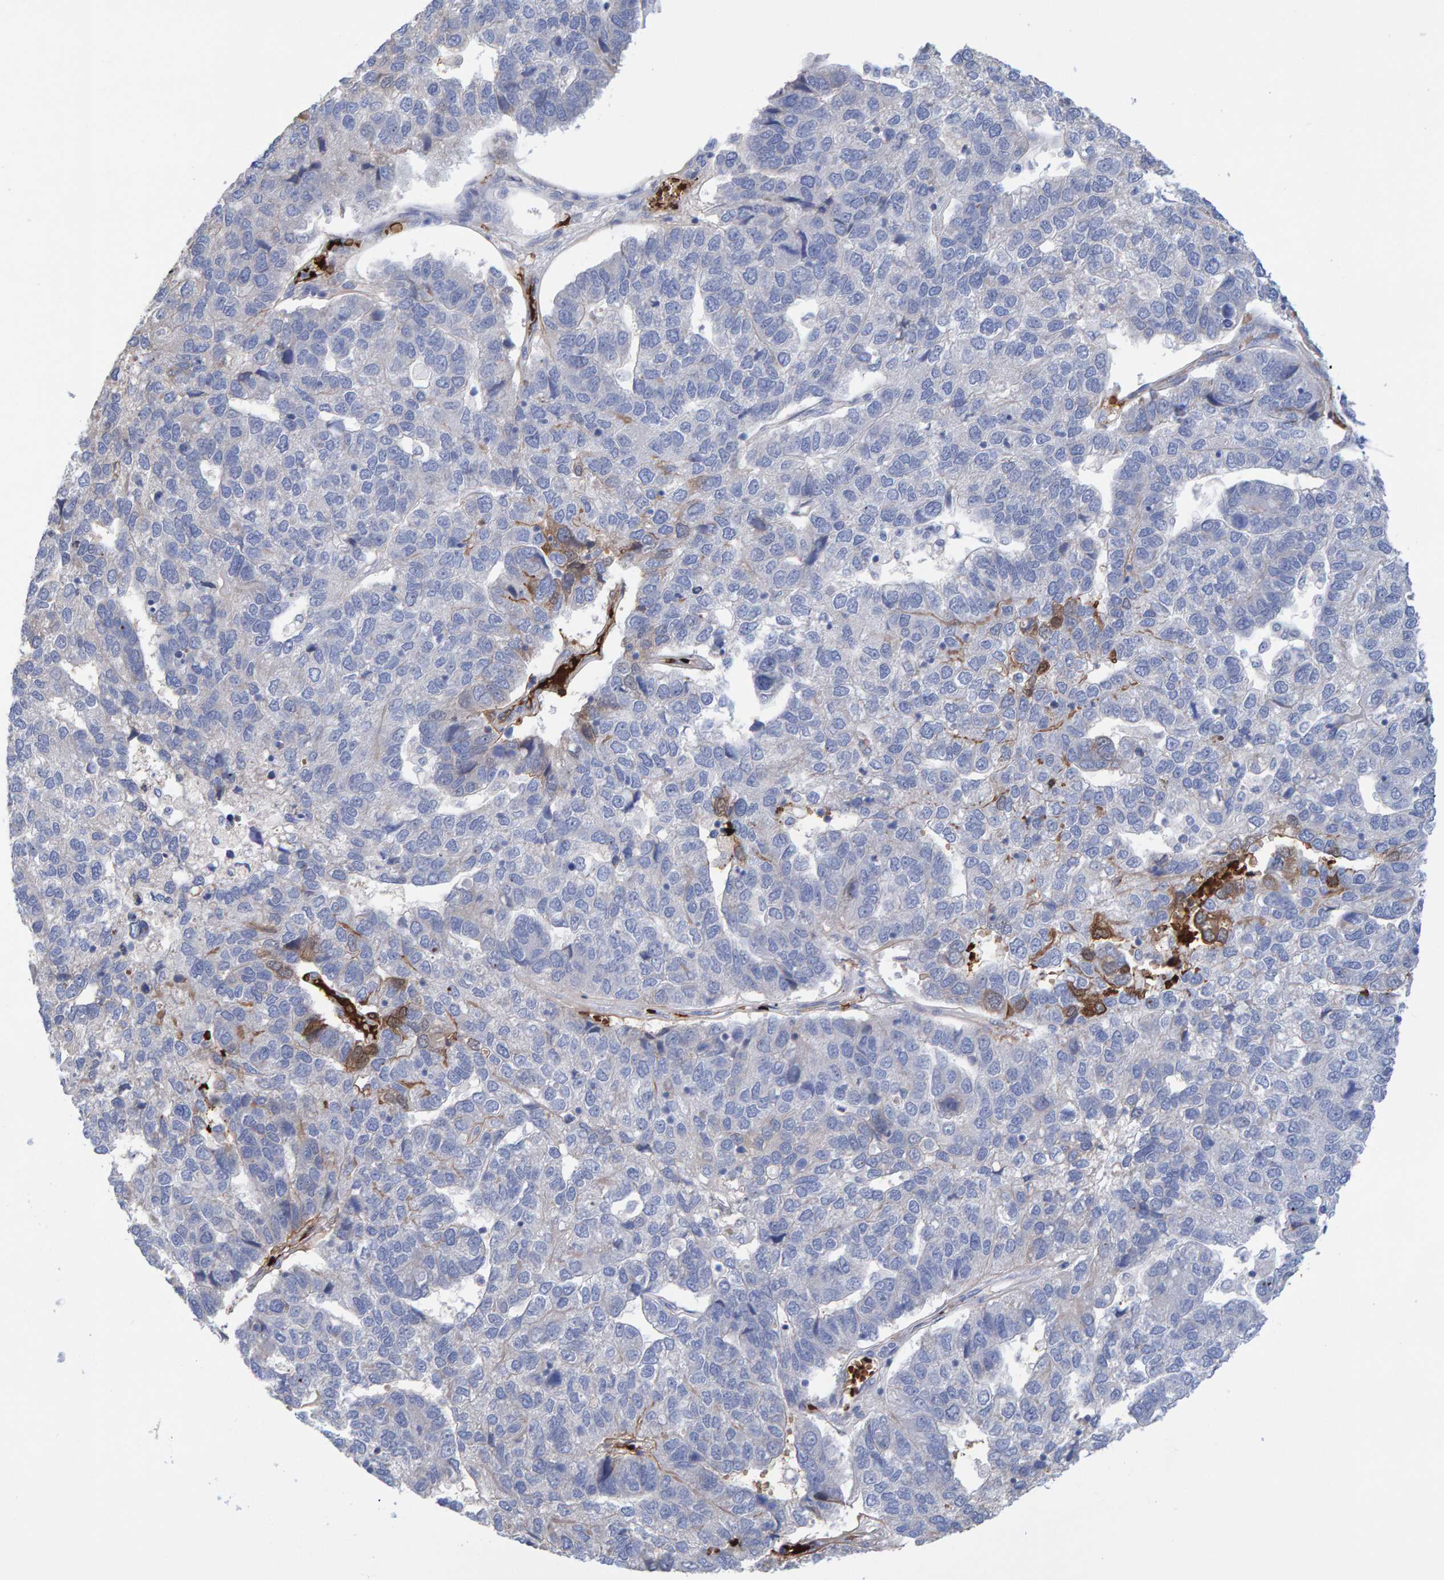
{"staining": {"intensity": "negative", "quantity": "none", "location": "none"}, "tissue": "pancreatic cancer", "cell_type": "Tumor cells", "image_type": "cancer", "snomed": [{"axis": "morphology", "description": "Adenocarcinoma, NOS"}, {"axis": "topography", "description": "Pancreas"}], "caption": "Human pancreatic cancer (adenocarcinoma) stained for a protein using IHC reveals no positivity in tumor cells.", "gene": "VPS9D1", "patient": {"sex": "female", "age": 61}}